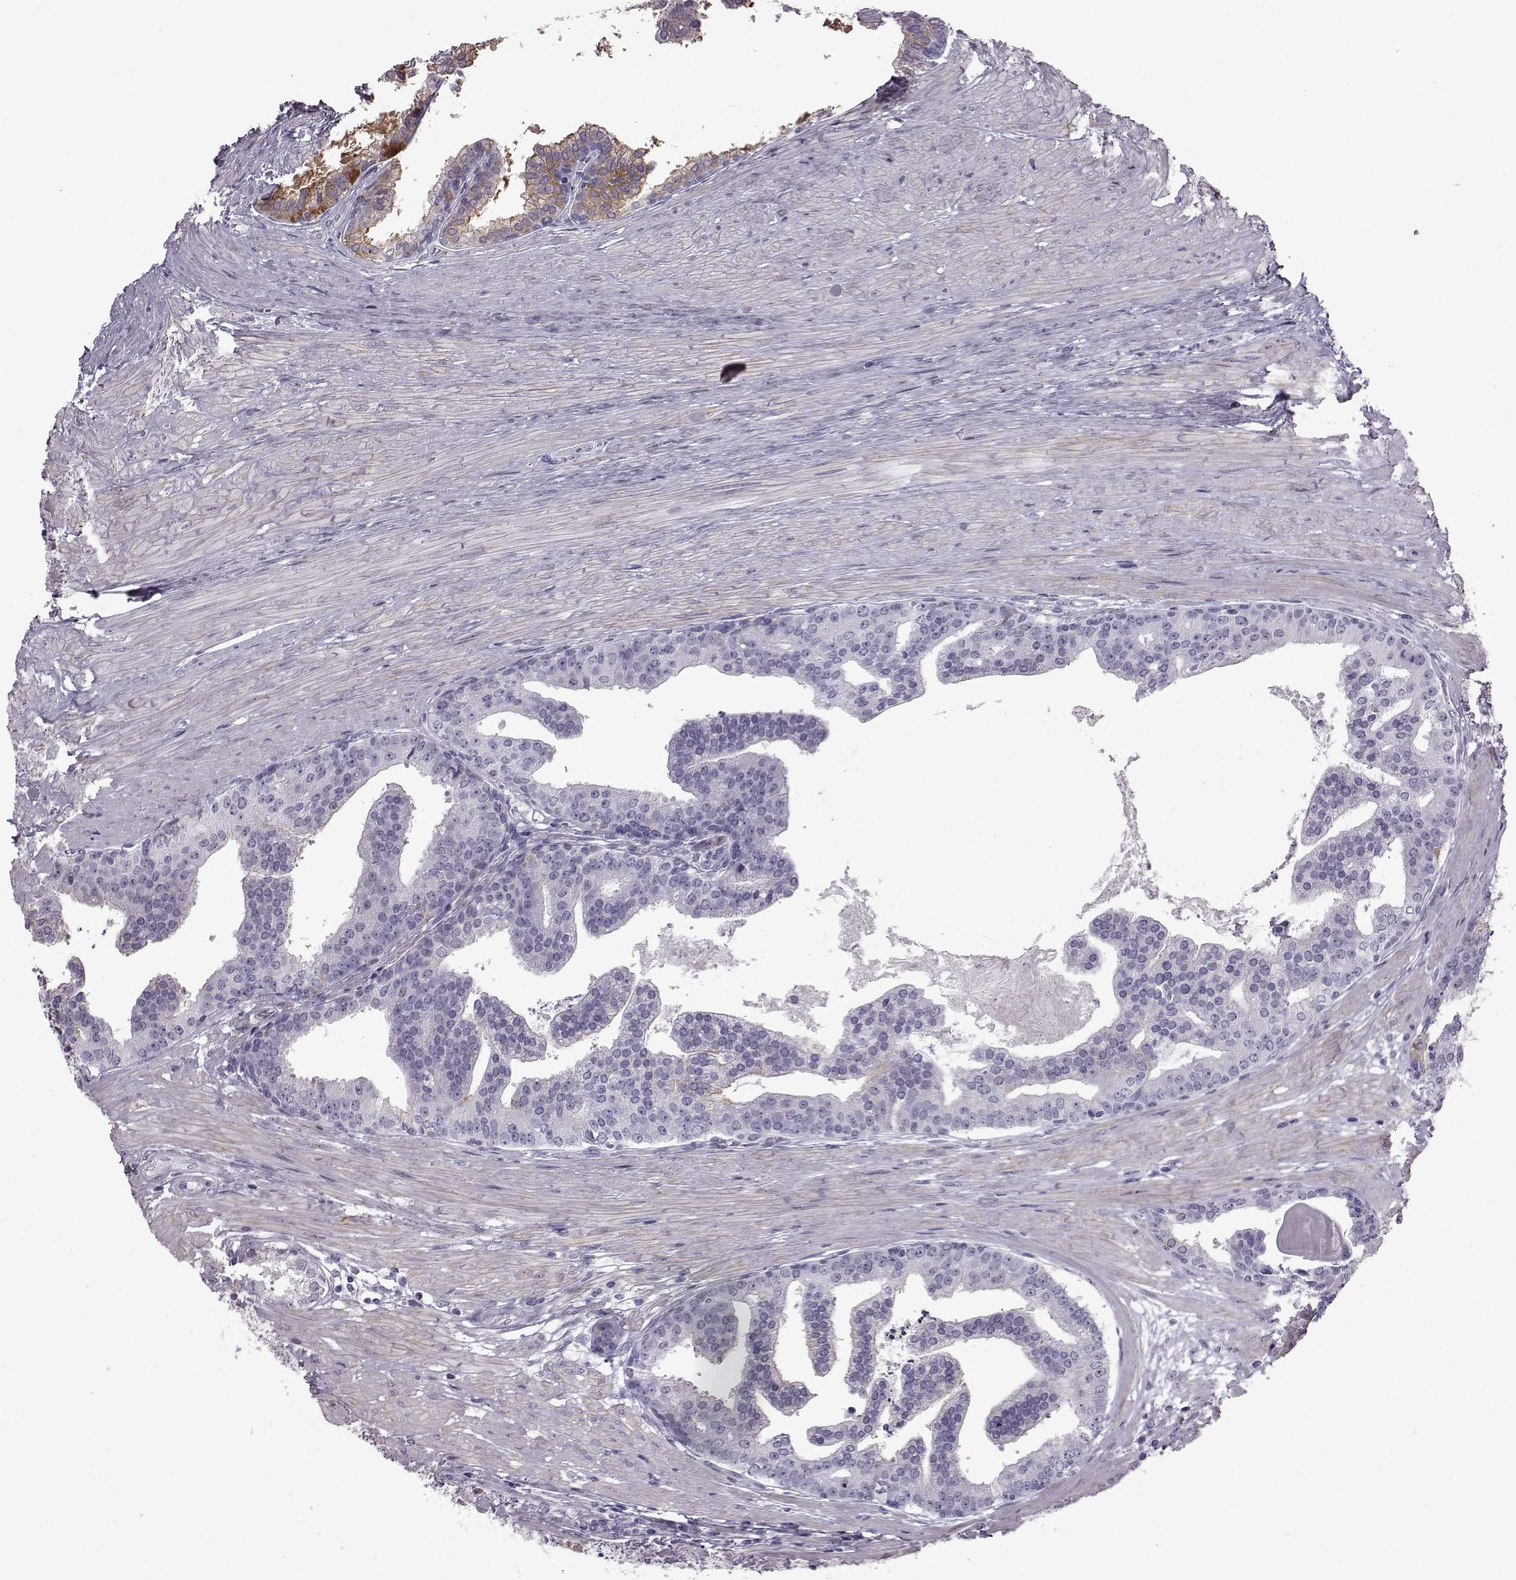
{"staining": {"intensity": "negative", "quantity": "none", "location": "none"}, "tissue": "prostate cancer", "cell_type": "Tumor cells", "image_type": "cancer", "snomed": [{"axis": "morphology", "description": "Adenocarcinoma, NOS"}, {"axis": "topography", "description": "Prostate and seminal vesicle, NOS"}, {"axis": "topography", "description": "Prostate"}], "caption": "A micrograph of human prostate adenocarcinoma is negative for staining in tumor cells.", "gene": "SLC28A2", "patient": {"sex": "male", "age": 44}}